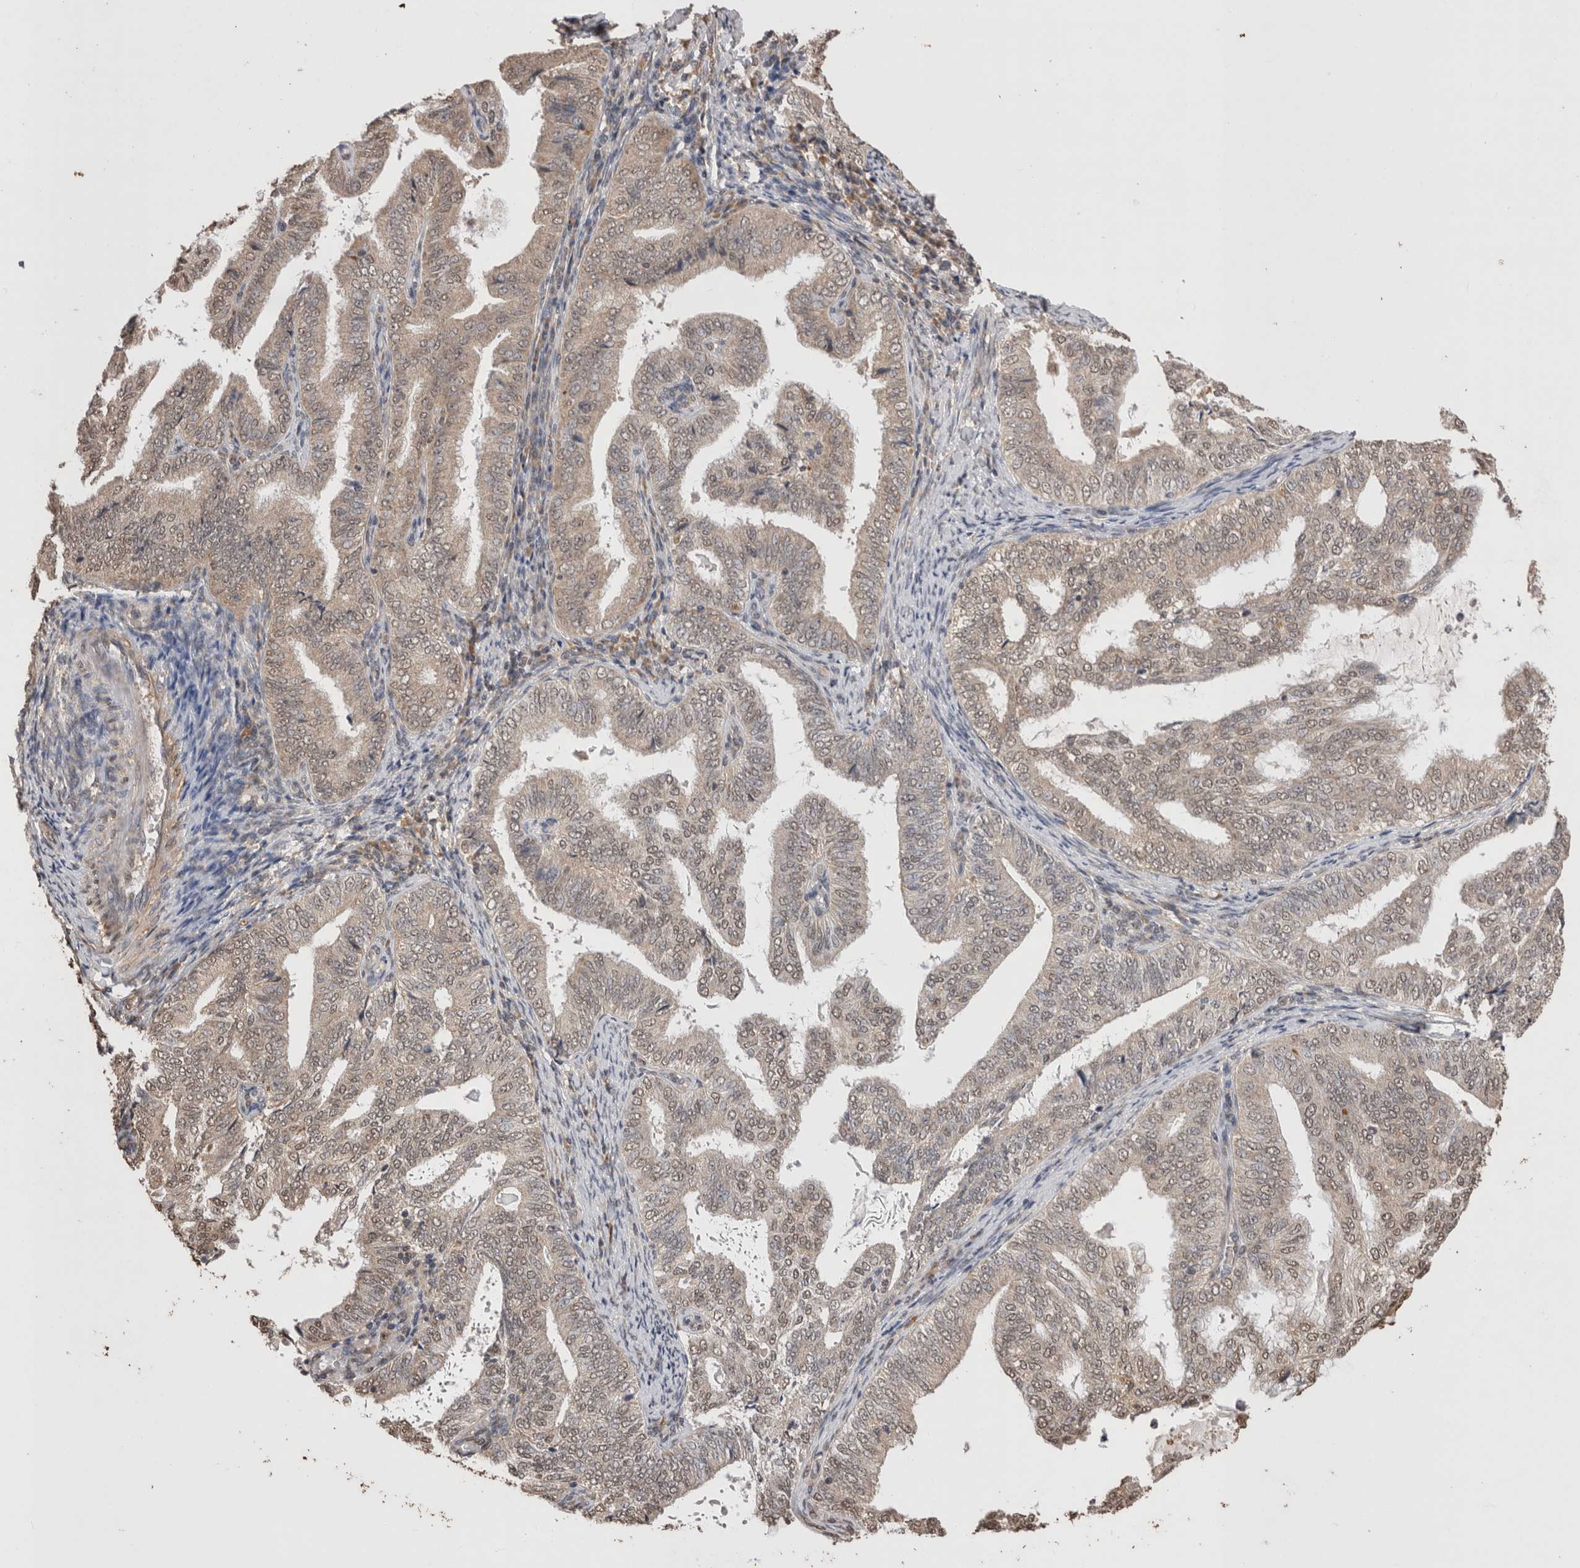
{"staining": {"intensity": "weak", "quantity": "<25%", "location": "cytoplasmic/membranous,nuclear"}, "tissue": "endometrial cancer", "cell_type": "Tumor cells", "image_type": "cancer", "snomed": [{"axis": "morphology", "description": "Adenocarcinoma, NOS"}, {"axis": "topography", "description": "Endometrium"}], "caption": "High magnification brightfield microscopy of endometrial cancer (adenocarcinoma) stained with DAB (3,3'-diaminobenzidine) (brown) and counterstained with hematoxylin (blue): tumor cells show no significant staining. (Brightfield microscopy of DAB (3,3'-diaminobenzidine) IHC at high magnification).", "gene": "GRK5", "patient": {"sex": "female", "age": 58}}